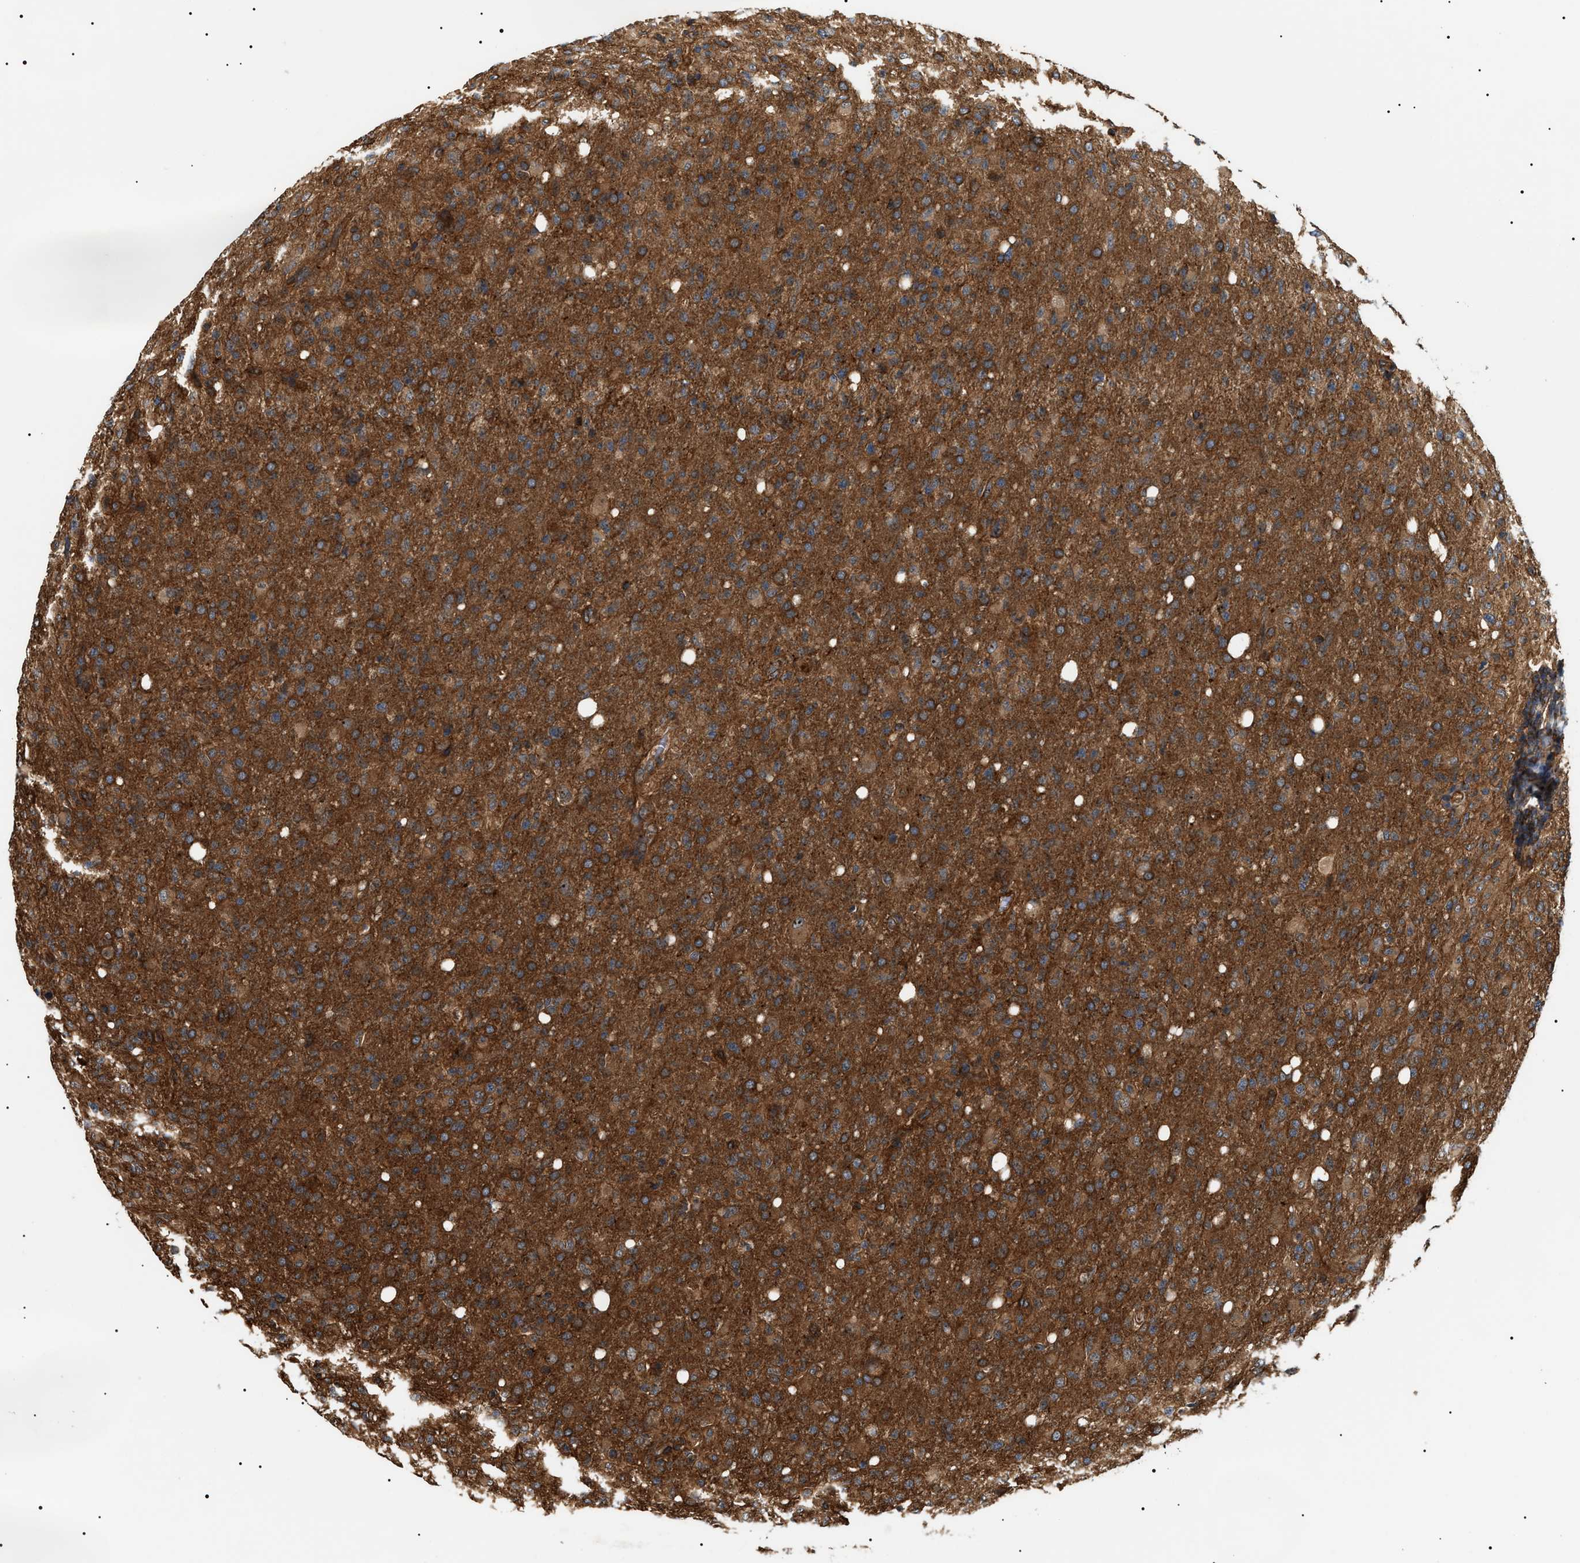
{"staining": {"intensity": "moderate", "quantity": ">75%", "location": "cytoplasmic/membranous"}, "tissue": "glioma", "cell_type": "Tumor cells", "image_type": "cancer", "snomed": [{"axis": "morphology", "description": "Glioma, malignant, High grade"}, {"axis": "topography", "description": "Brain"}], "caption": "Glioma stained with DAB immunohistochemistry reveals medium levels of moderate cytoplasmic/membranous positivity in approximately >75% of tumor cells.", "gene": "SH3GLB2", "patient": {"sex": "female", "age": 57}}